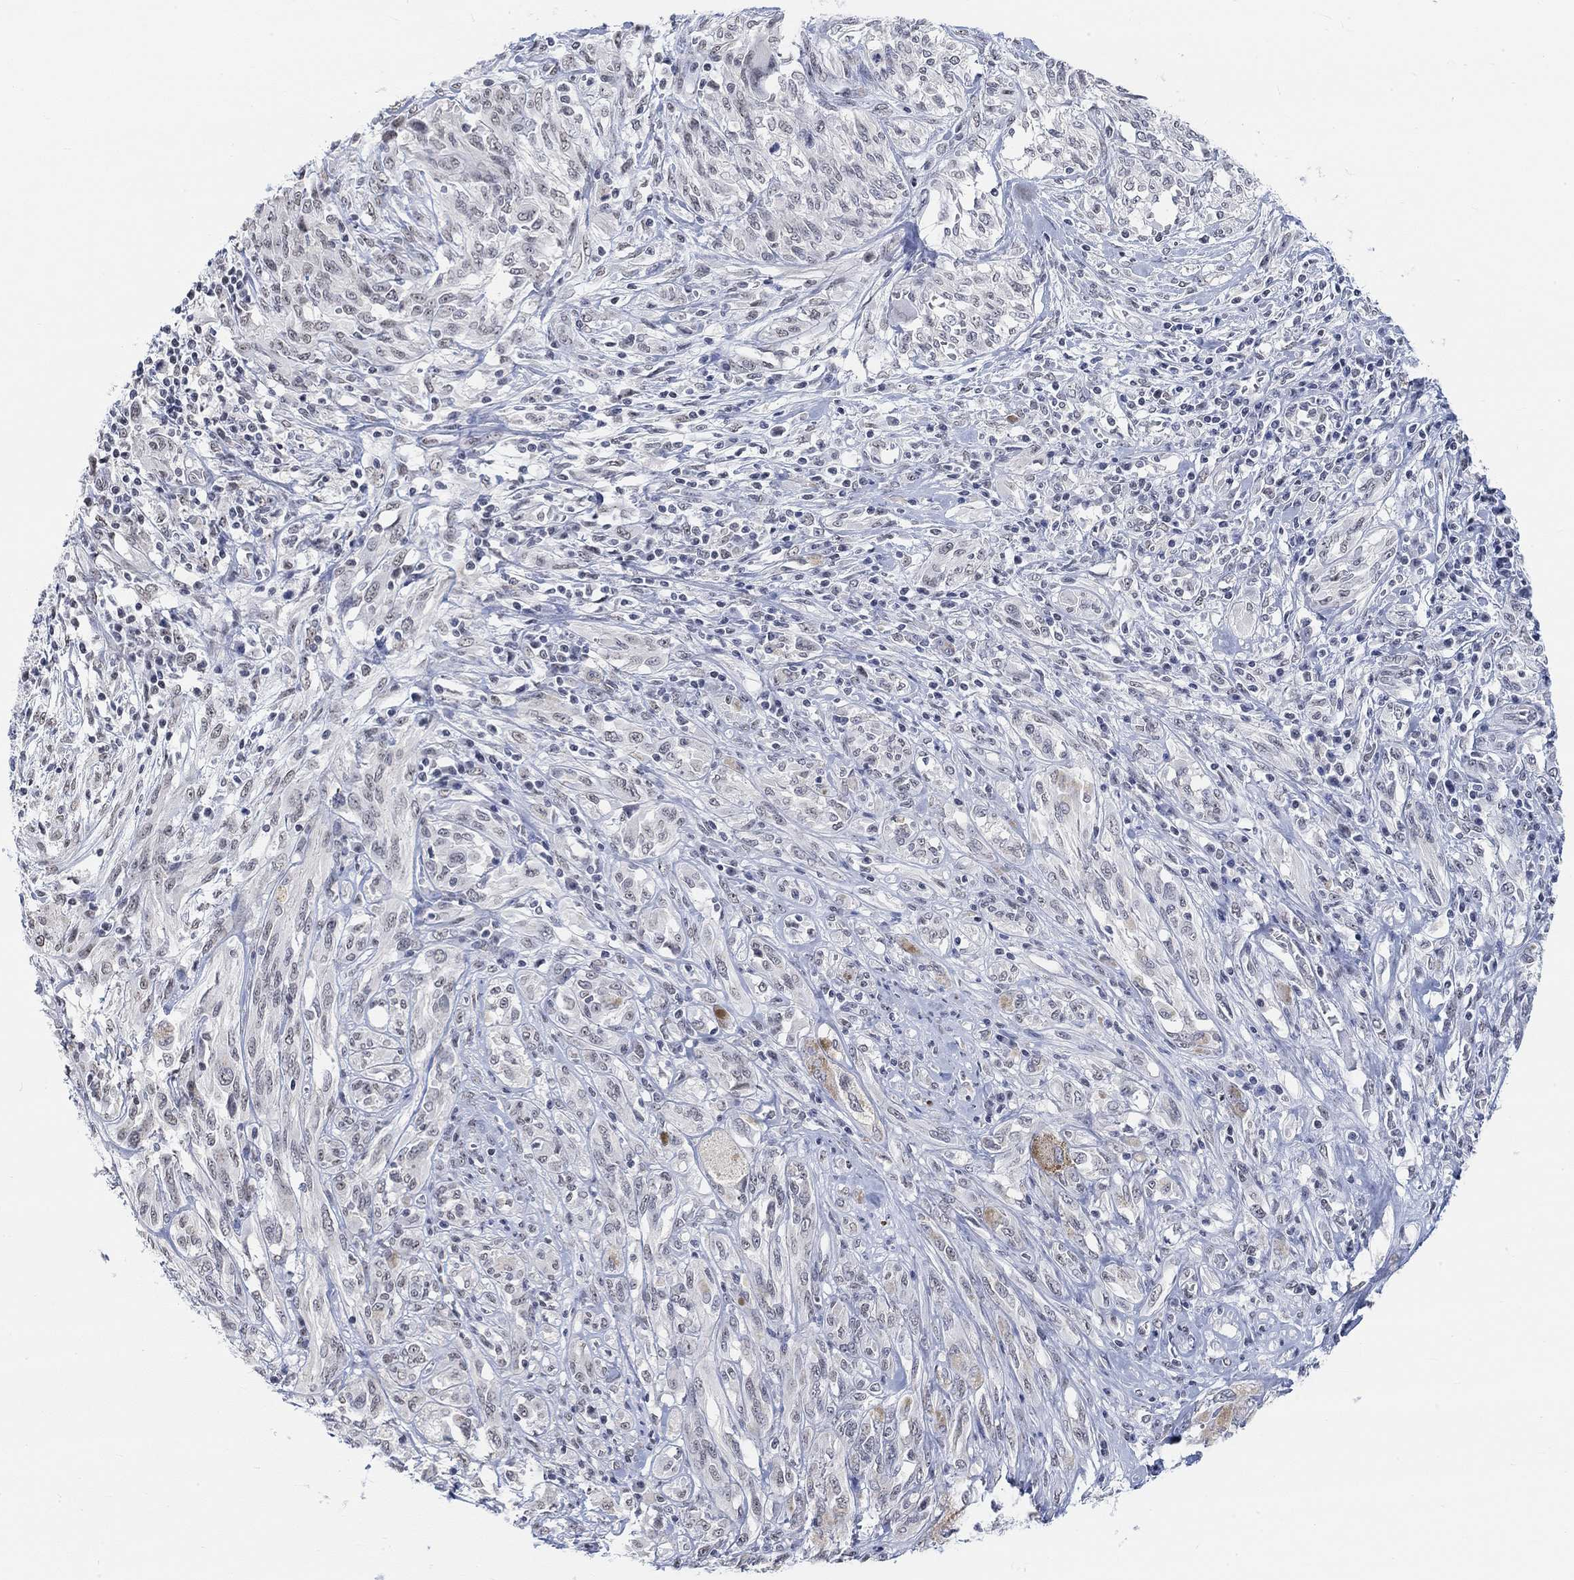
{"staining": {"intensity": "weak", "quantity": "<25%", "location": "nuclear"}, "tissue": "melanoma", "cell_type": "Tumor cells", "image_type": "cancer", "snomed": [{"axis": "morphology", "description": "Malignant melanoma, NOS"}, {"axis": "topography", "description": "Skin"}], "caption": "Immunohistochemistry (IHC) micrograph of human malignant melanoma stained for a protein (brown), which shows no positivity in tumor cells.", "gene": "PURG", "patient": {"sex": "female", "age": 91}}